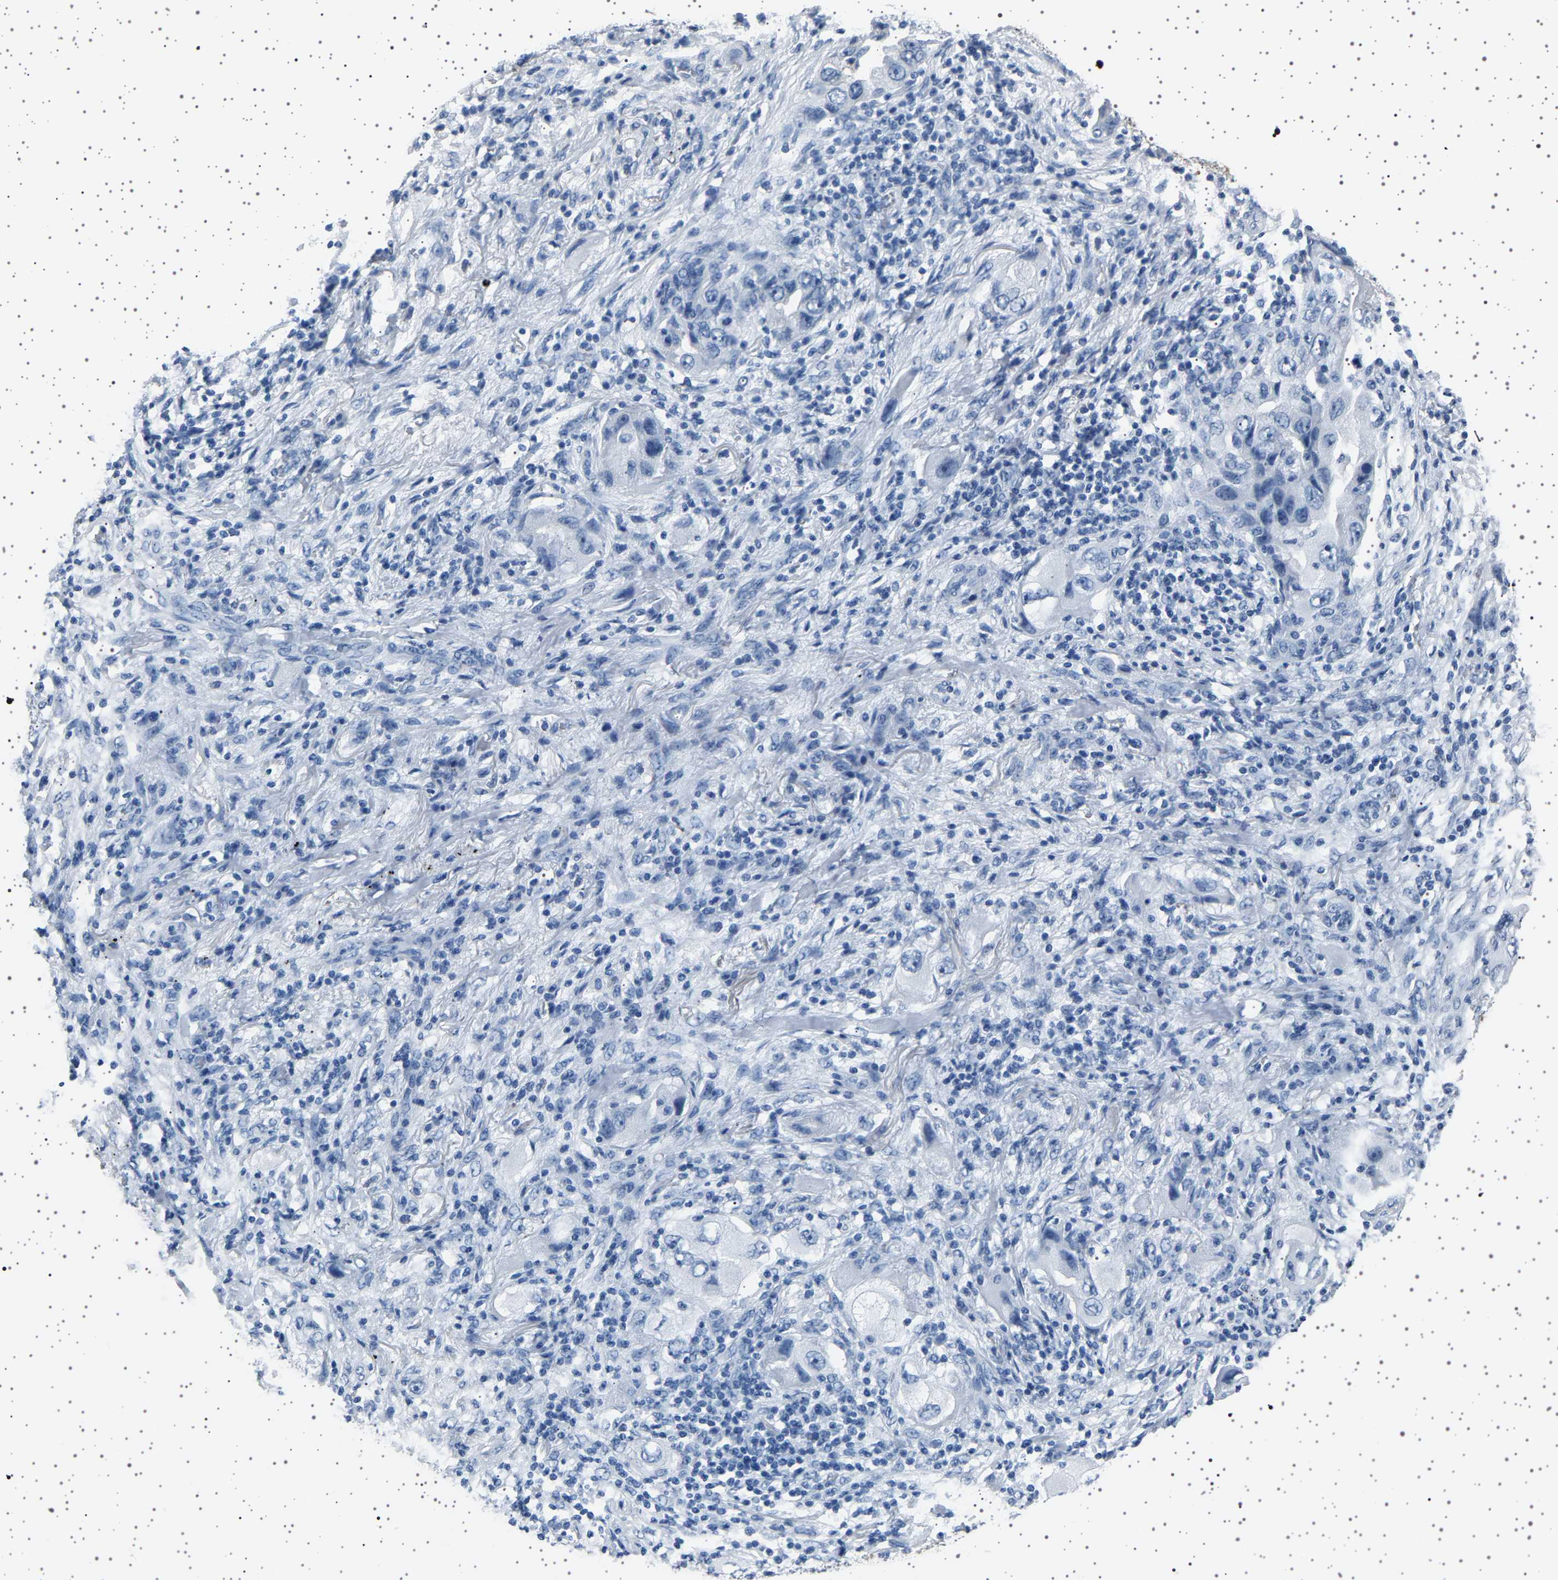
{"staining": {"intensity": "negative", "quantity": "none", "location": "none"}, "tissue": "lung cancer", "cell_type": "Tumor cells", "image_type": "cancer", "snomed": [{"axis": "morphology", "description": "Adenocarcinoma, NOS"}, {"axis": "topography", "description": "Lung"}], "caption": "An image of human lung cancer (adenocarcinoma) is negative for staining in tumor cells.", "gene": "TFF3", "patient": {"sex": "female", "age": 65}}